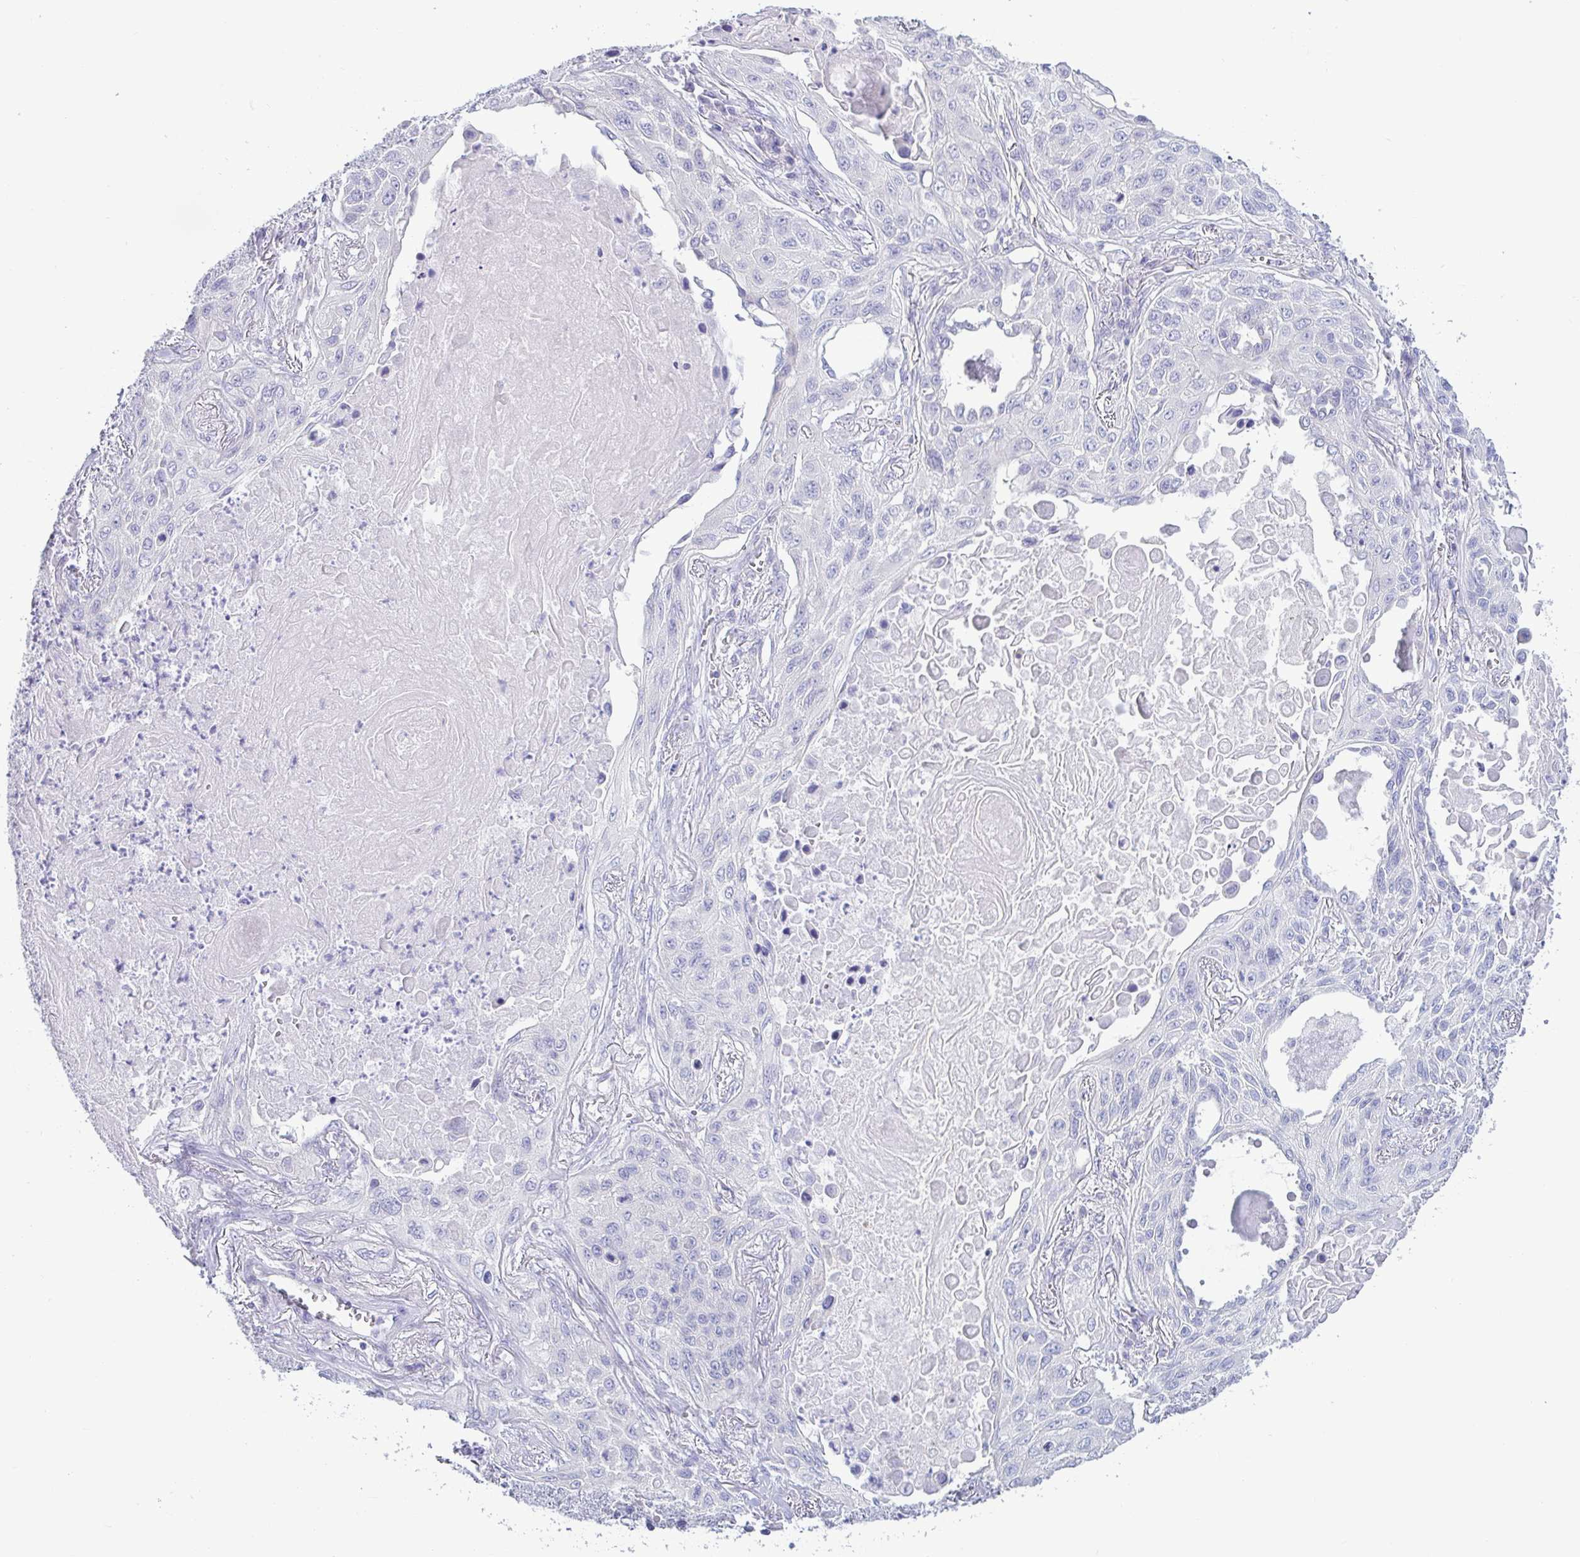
{"staining": {"intensity": "negative", "quantity": "none", "location": "none"}, "tissue": "lung cancer", "cell_type": "Tumor cells", "image_type": "cancer", "snomed": [{"axis": "morphology", "description": "Squamous cell carcinoma, NOS"}, {"axis": "topography", "description": "Lung"}], "caption": "This is an immunohistochemistry (IHC) micrograph of human lung cancer. There is no staining in tumor cells.", "gene": "TNNI2", "patient": {"sex": "male", "age": 75}}